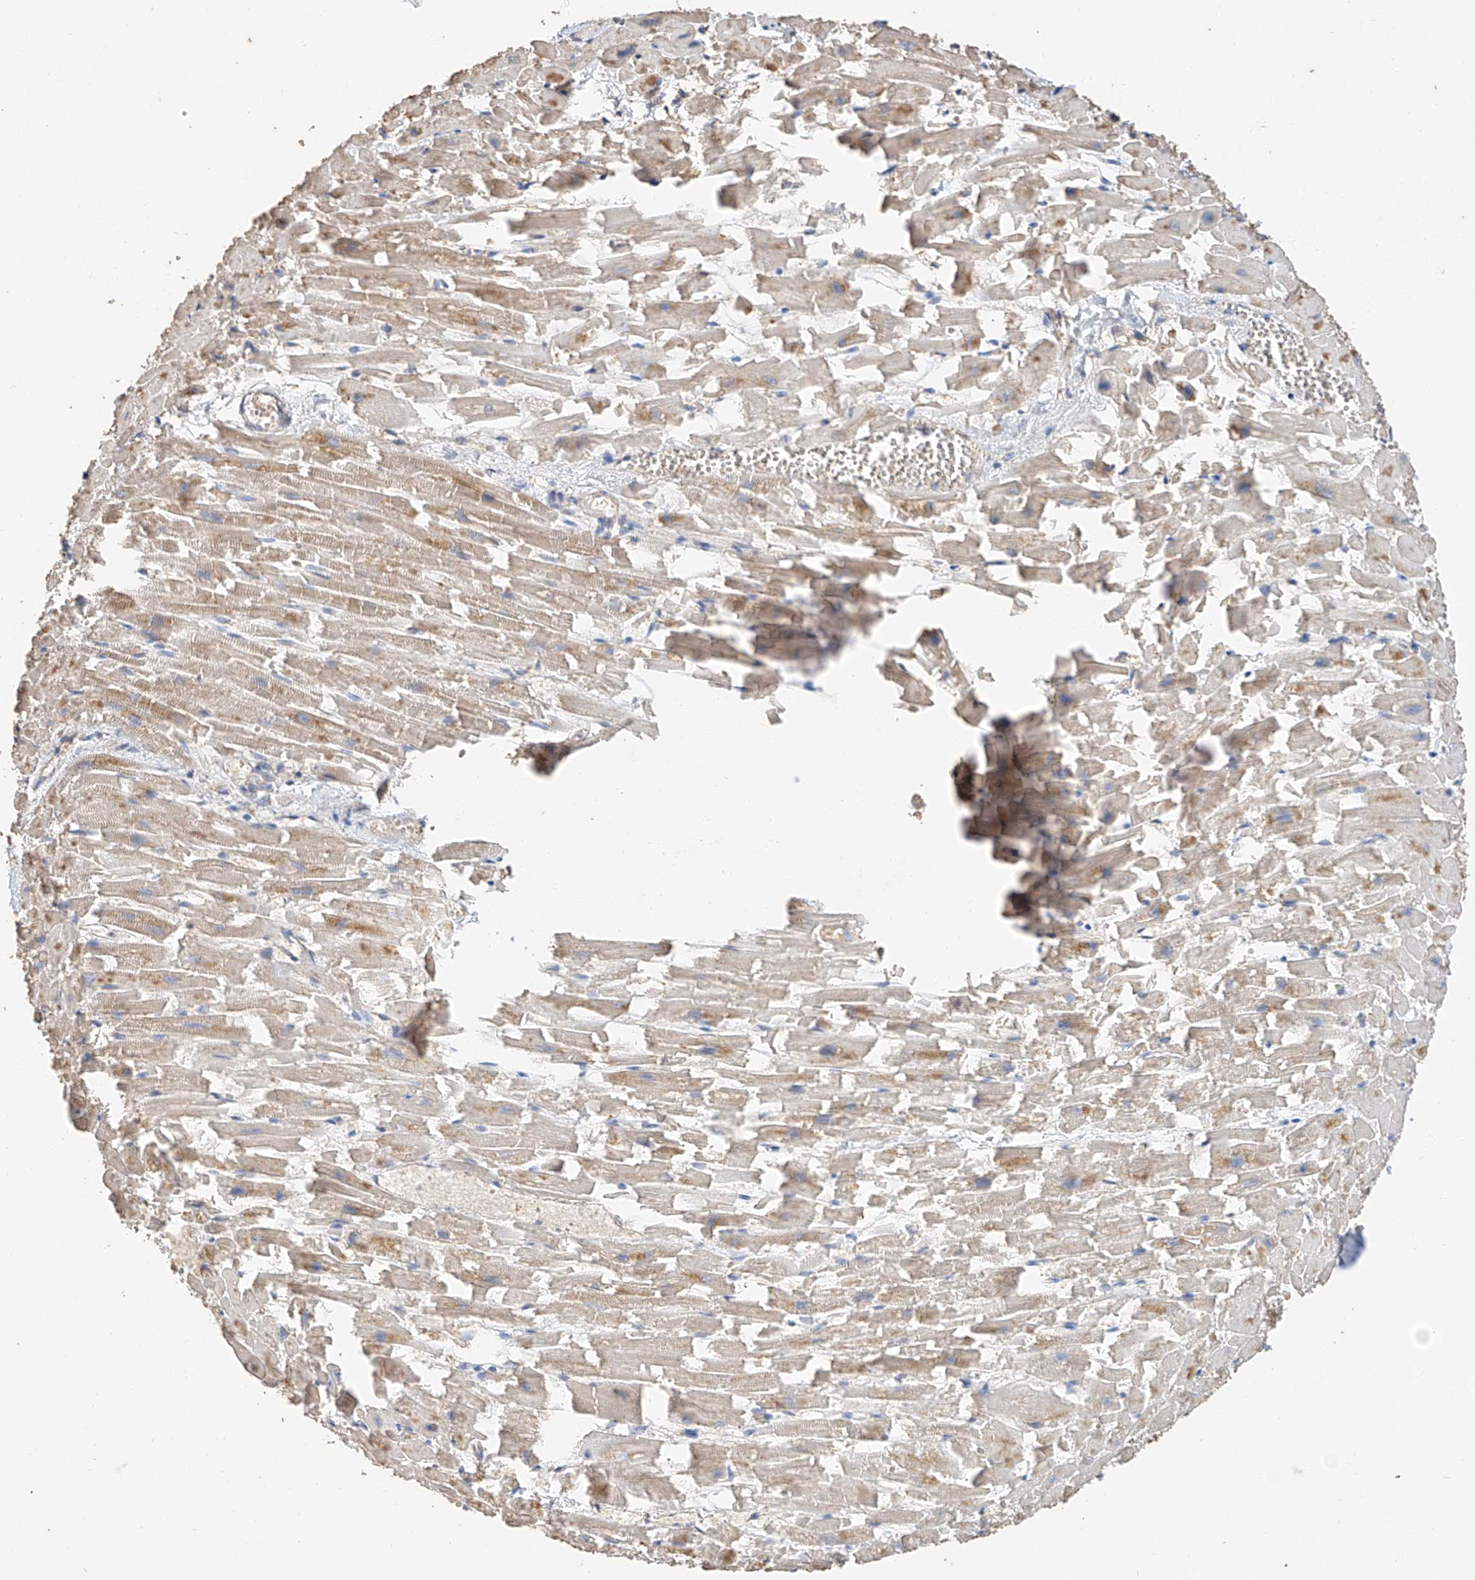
{"staining": {"intensity": "weak", "quantity": ">75%", "location": "cytoplasmic/membranous"}, "tissue": "heart muscle", "cell_type": "Cardiomyocytes", "image_type": "normal", "snomed": [{"axis": "morphology", "description": "Normal tissue, NOS"}, {"axis": "topography", "description": "Heart"}], "caption": "This image reveals immunohistochemistry (IHC) staining of benign human heart muscle, with low weak cytoplasmic/membranous staining in approximately >75% of cardiomyocytes.", "gene": "CERS4", "patient": {"sex": "female", "age": 64}}